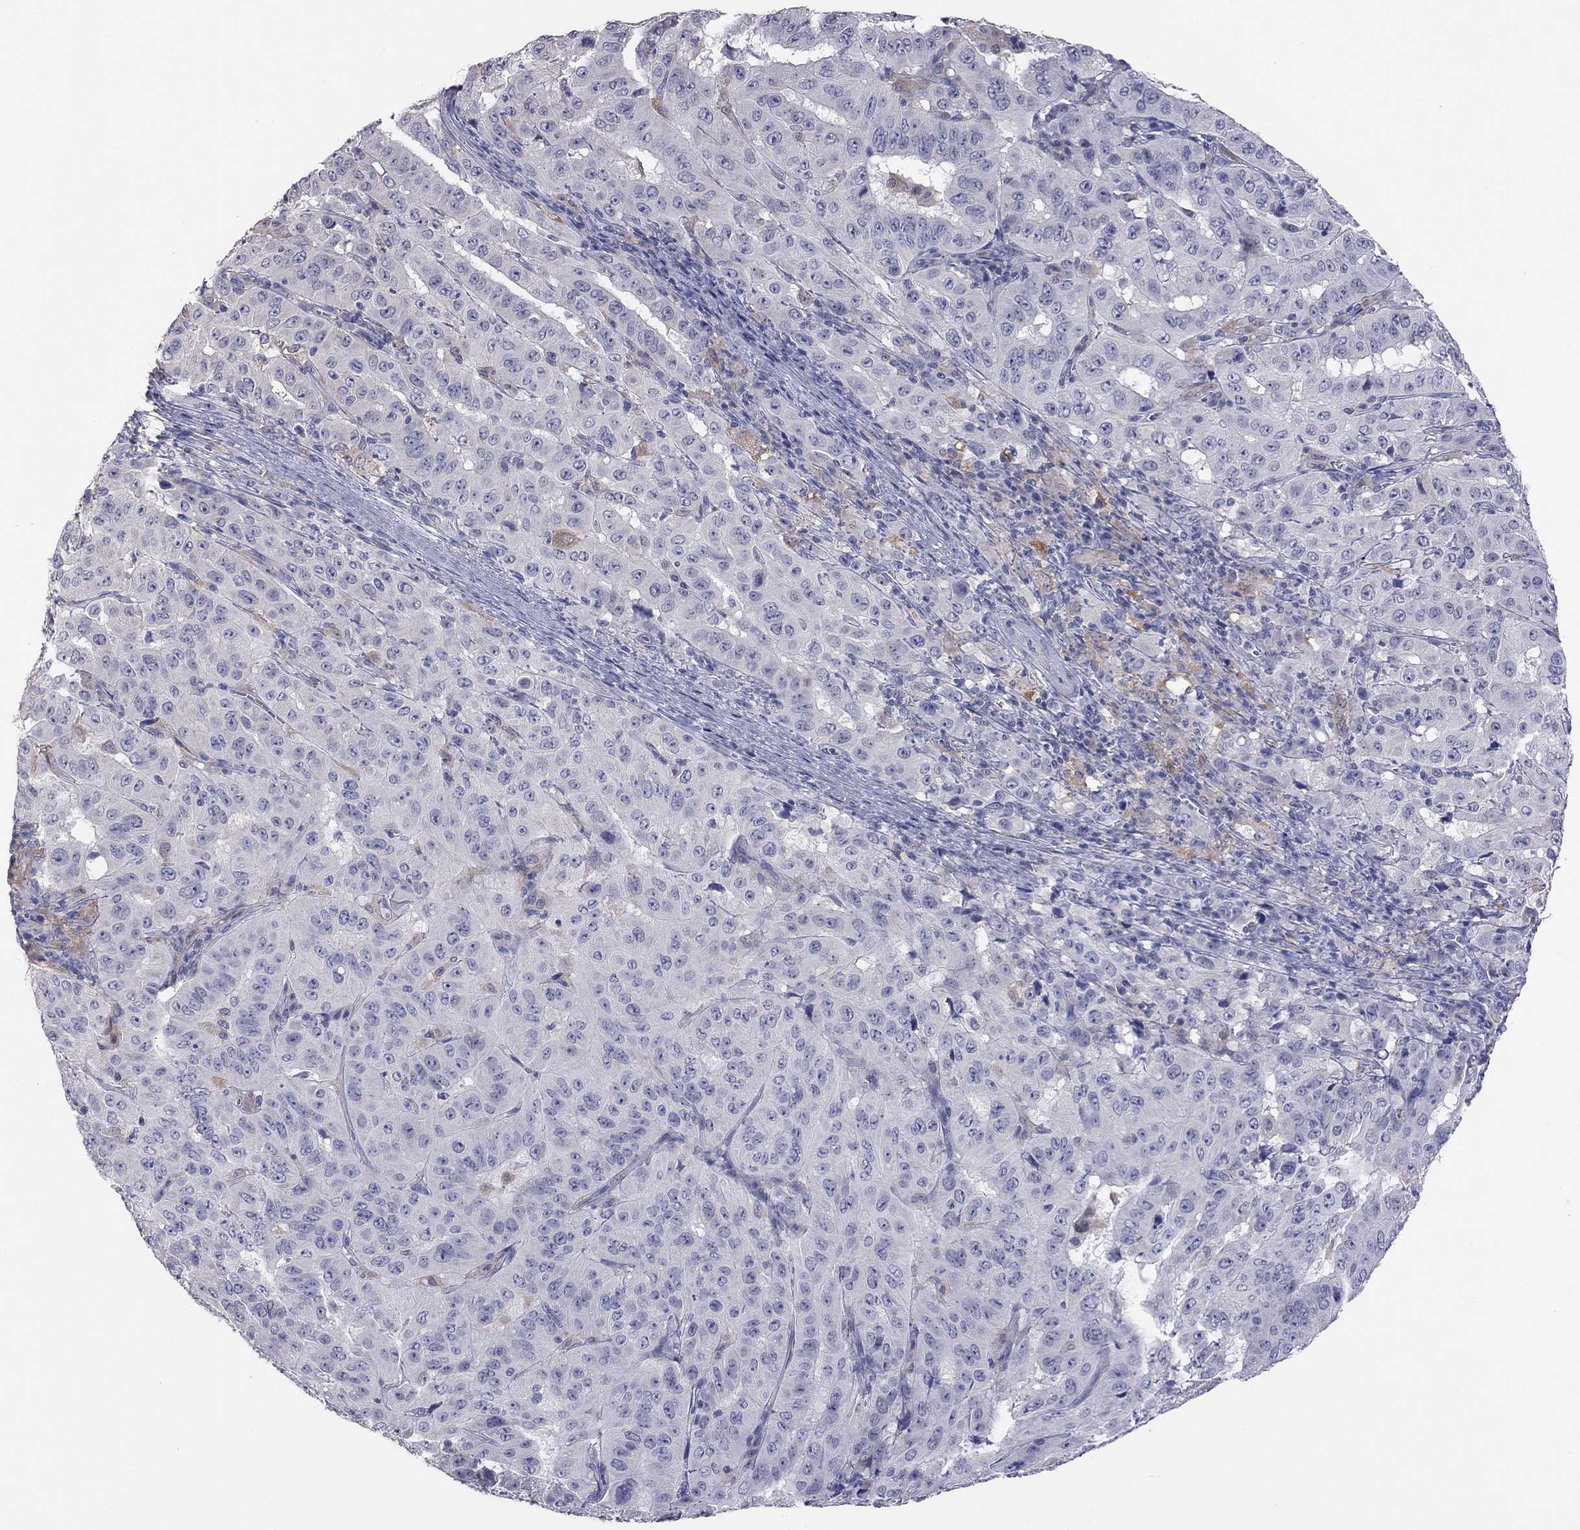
{"staining": {"intensity": "negative", "quantity": "none", "location": "none"}, "tissue": "pancreatic cancer", "cell_type": "Tumor cells", "image_type": "cancer", "snomed": [{"axis": "morphology", "description": "Adenocarcinoma, NOS"}, {"axis": "topography", "description": "Pancreas"}], "caption": "Tumor cells are negative for brown protein staining in pancreatic cancer (adenocarcinoma).", "gene": "HYLS1", "patient": {"sex": "male", "age": 63}}